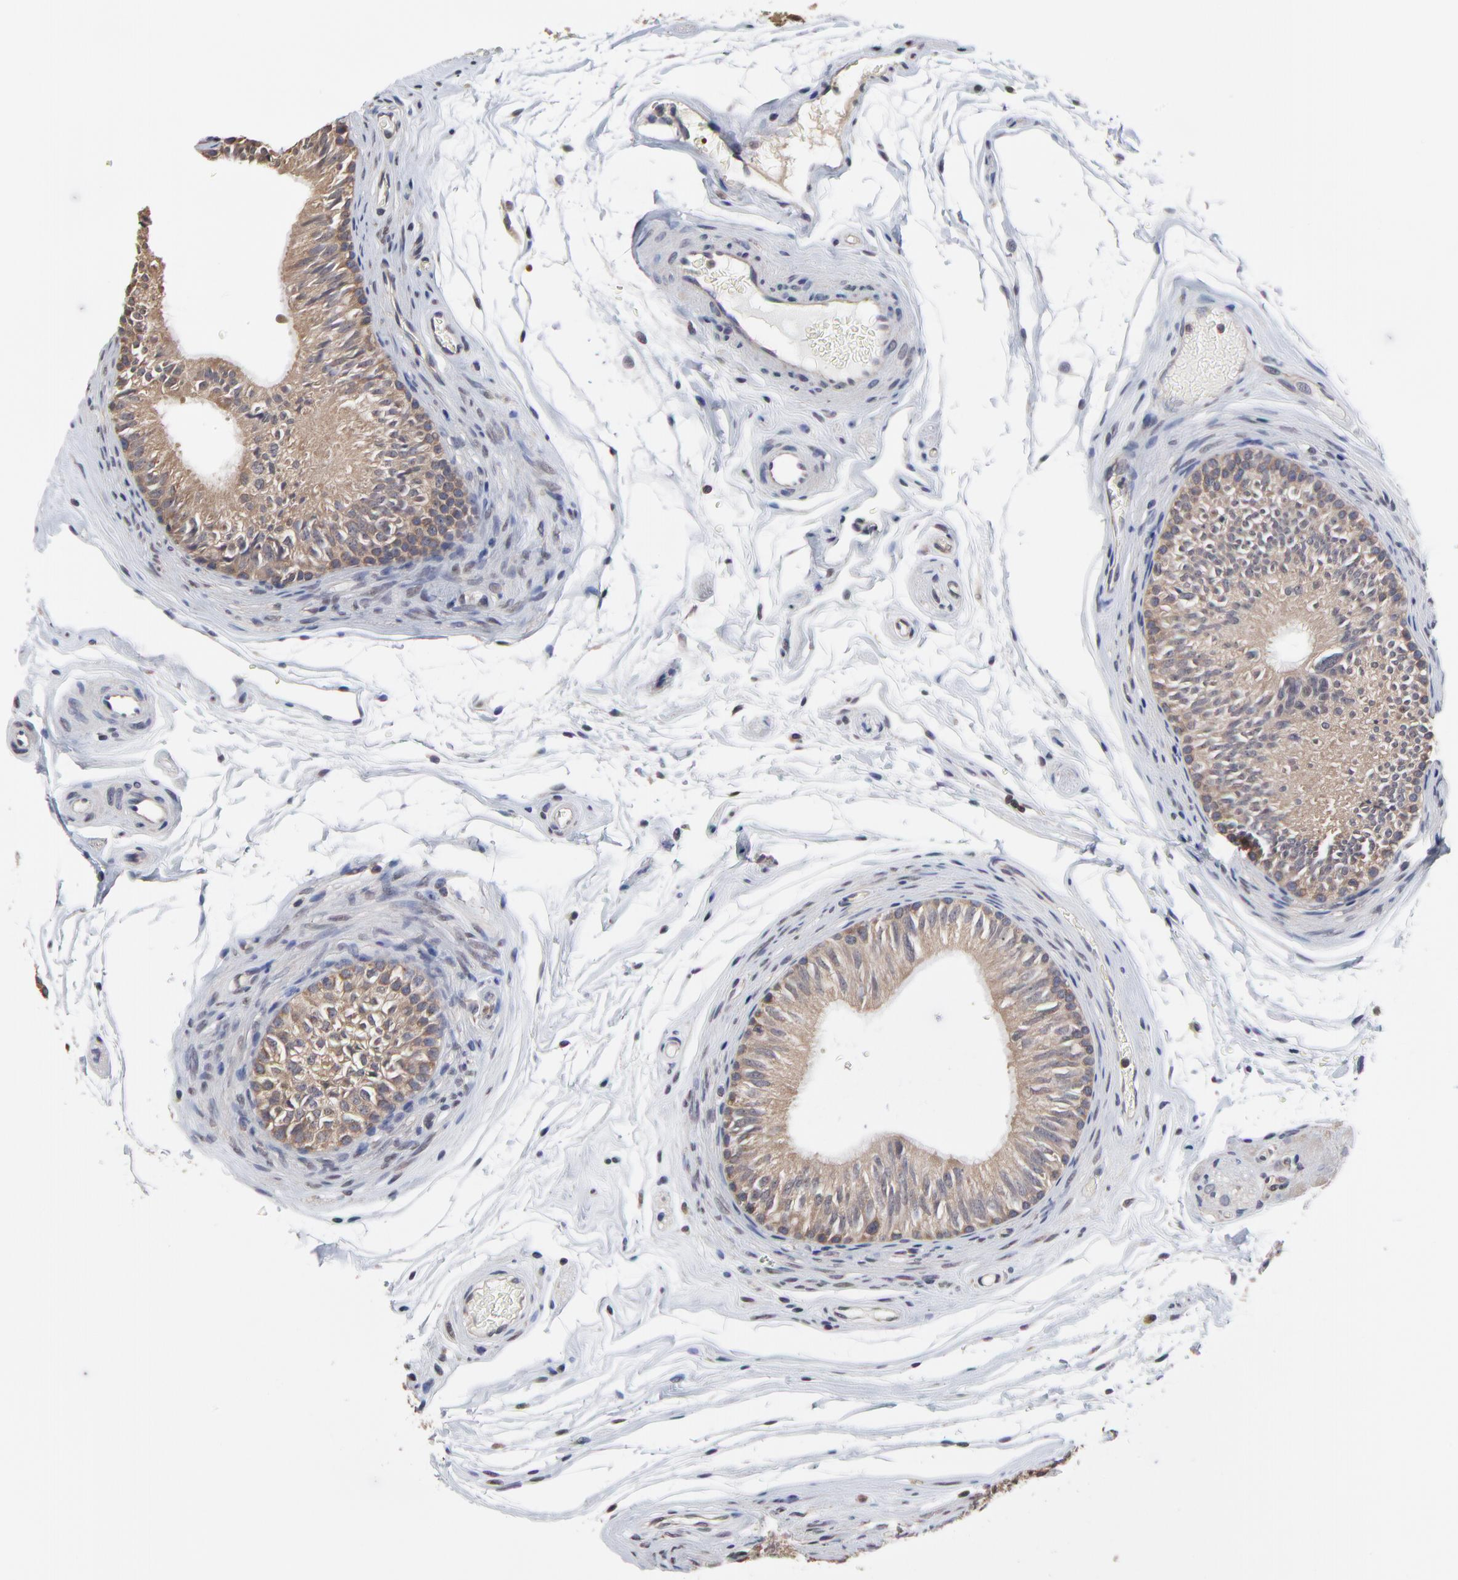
{"staining": {"intensity": "moderate", "quantity": ">75%", "location": "cytoplasmic/membranous"}, "tissue": "epididymis", "cell_type": "Glandular cells", "image_type": "normal", "snomed": [{"axis": "morphology", "description": "Normal tissue, NOS"}, {"axis": "topography", "description": "Testis"}, {"axis": "topography", "description": "Epididymis"}], "caption": "This micrograph displays IHC staining of unremarkable epididymis, with medium moderate cytoplasmic/membranous staining in about >75% of glandular cells.", "gene": "CCT2", "patient": {"sex": "male", "age": 36}}